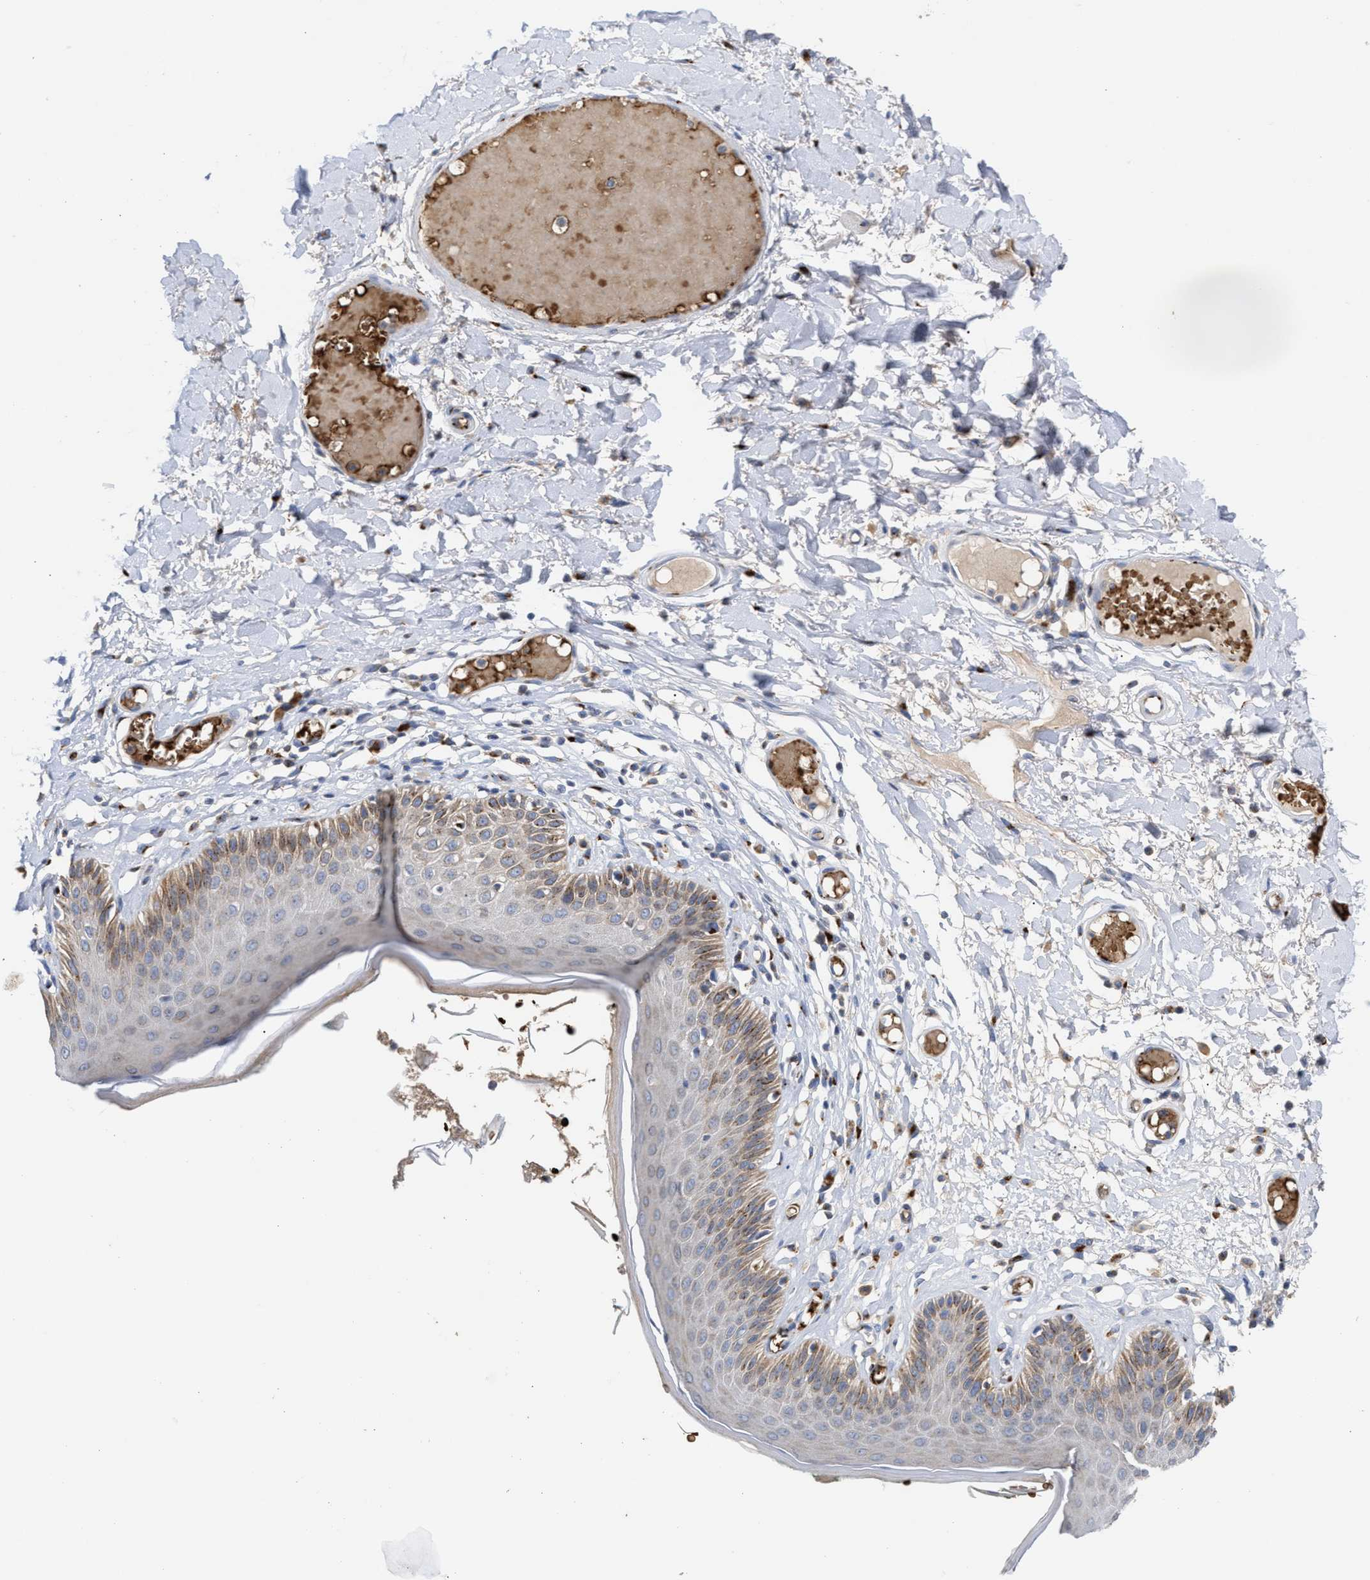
{"staining": {"intensity": "moderate", "quantity": "<25%", "location": "cytoplasmic/membranous"}, "tissue": "skin", "cell_type": "Epidermal cells", "image_type": "normal", "snomed": [{"axis": "morphology", "description": "Normal tissue, NOS"}, {"axis": "topography", "description": "Vulva"}], "caption": "Epidermal cells exhibit low levels of moderate cytoplasmic/membranous staining in approximately <25% of cells in normal human skin. The protein of interest is shown in brown color, while the nuclei are stained blue.", "gene": "CCL2", "patient": {"sex": "female", "age": 73}}